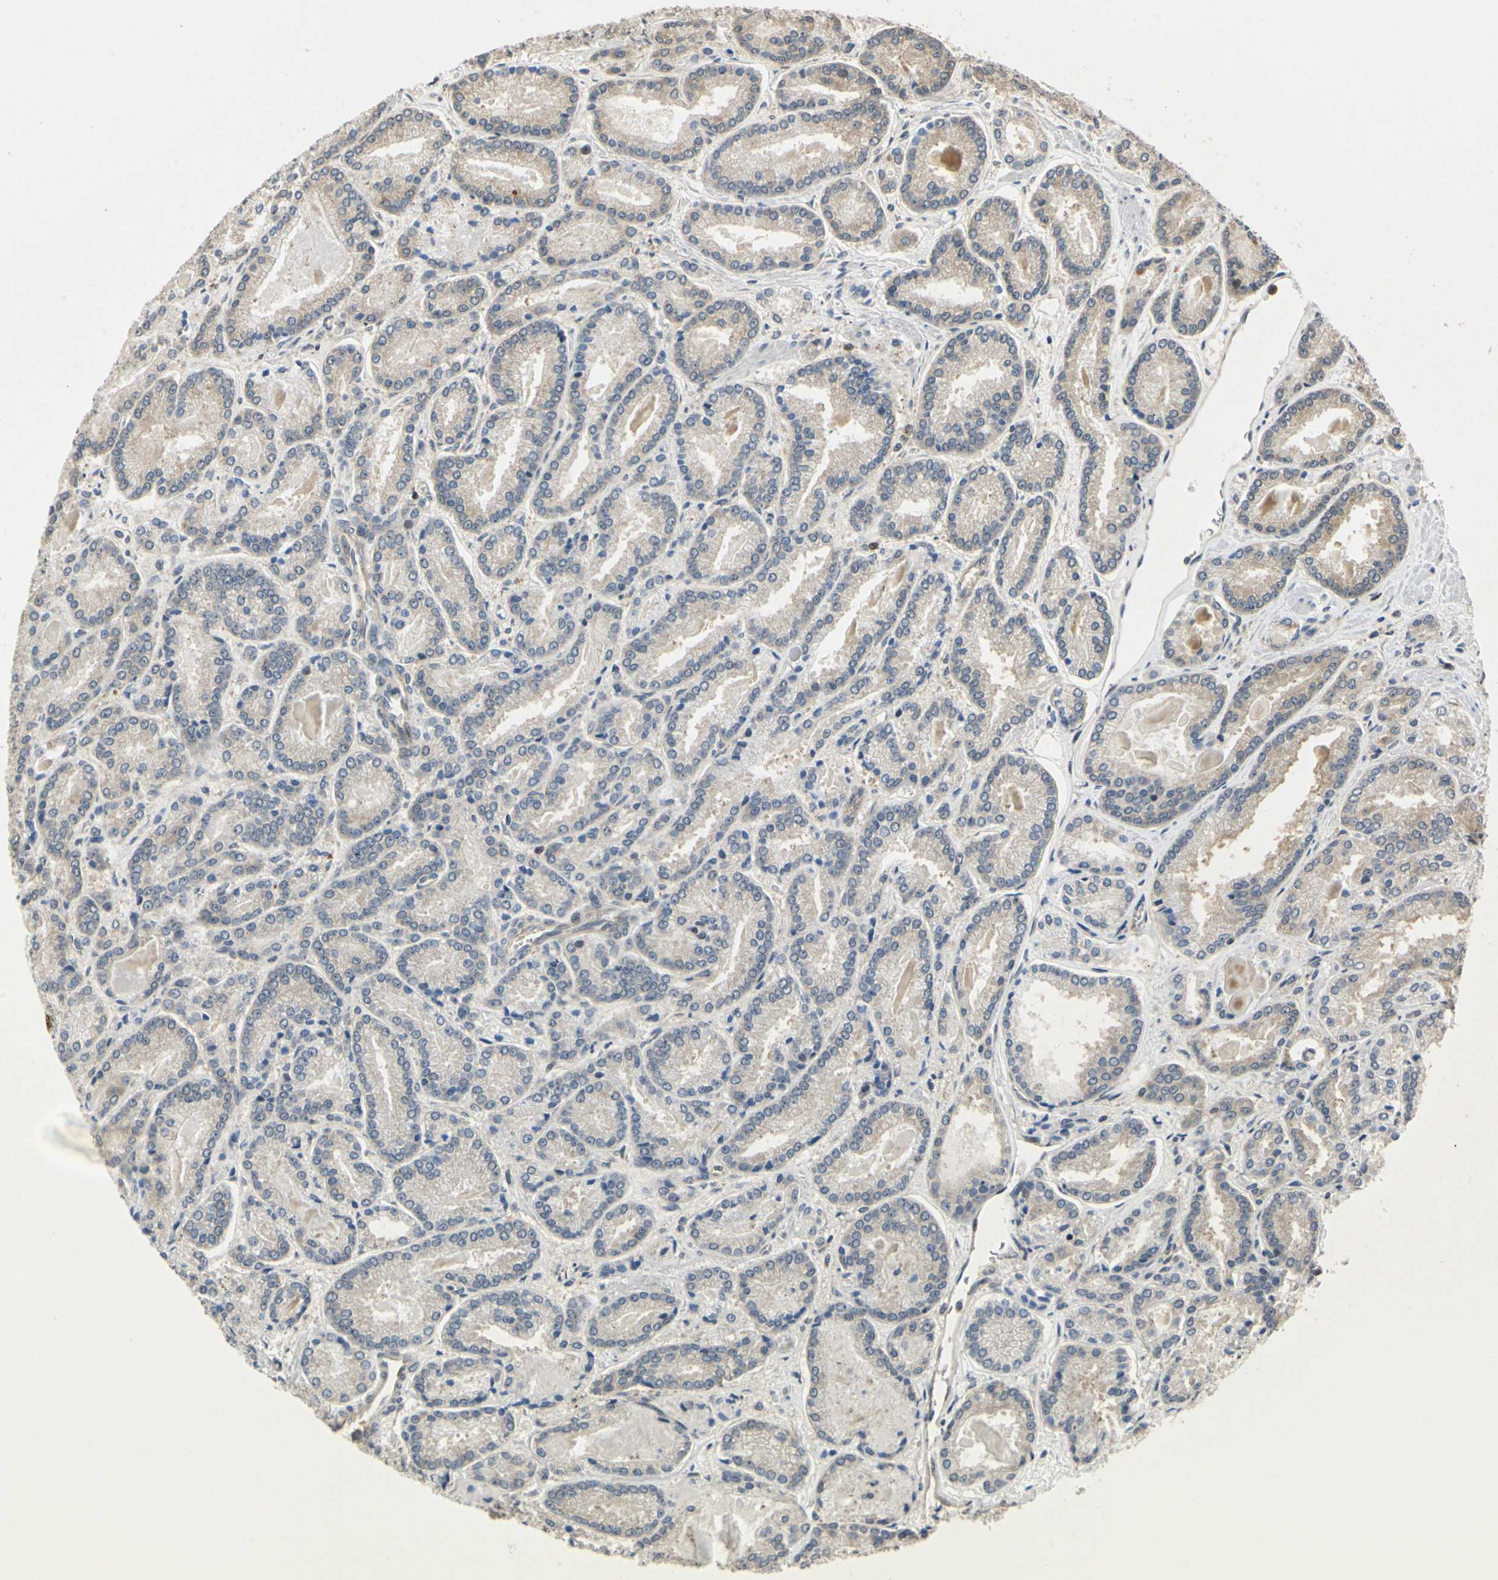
{"staining": {"intensity": "weak", "quantity": "25%-75%", "location": "cytoplasmic/membranous"}, "tissue": "prostate cancer", "cell_type": "Tumor cells", "image_type": "cancer", "snomed": [{"axis": "morphology", "description": "Adenocarcinoma, Low grade"}, {"axis": "topography", "description": "Prostate"}], "caption": "This histopathology image demonstrates prostate cancer stained with immunohistochemistry (IHC) to label a protein in brown. The cytoplasmic/membranous of tumor cells show weak positivity for the protein. Nuclei are counter-stained blue.", "gene": "EIF1AX", "patient": {"sex": "male", "age": 59}}